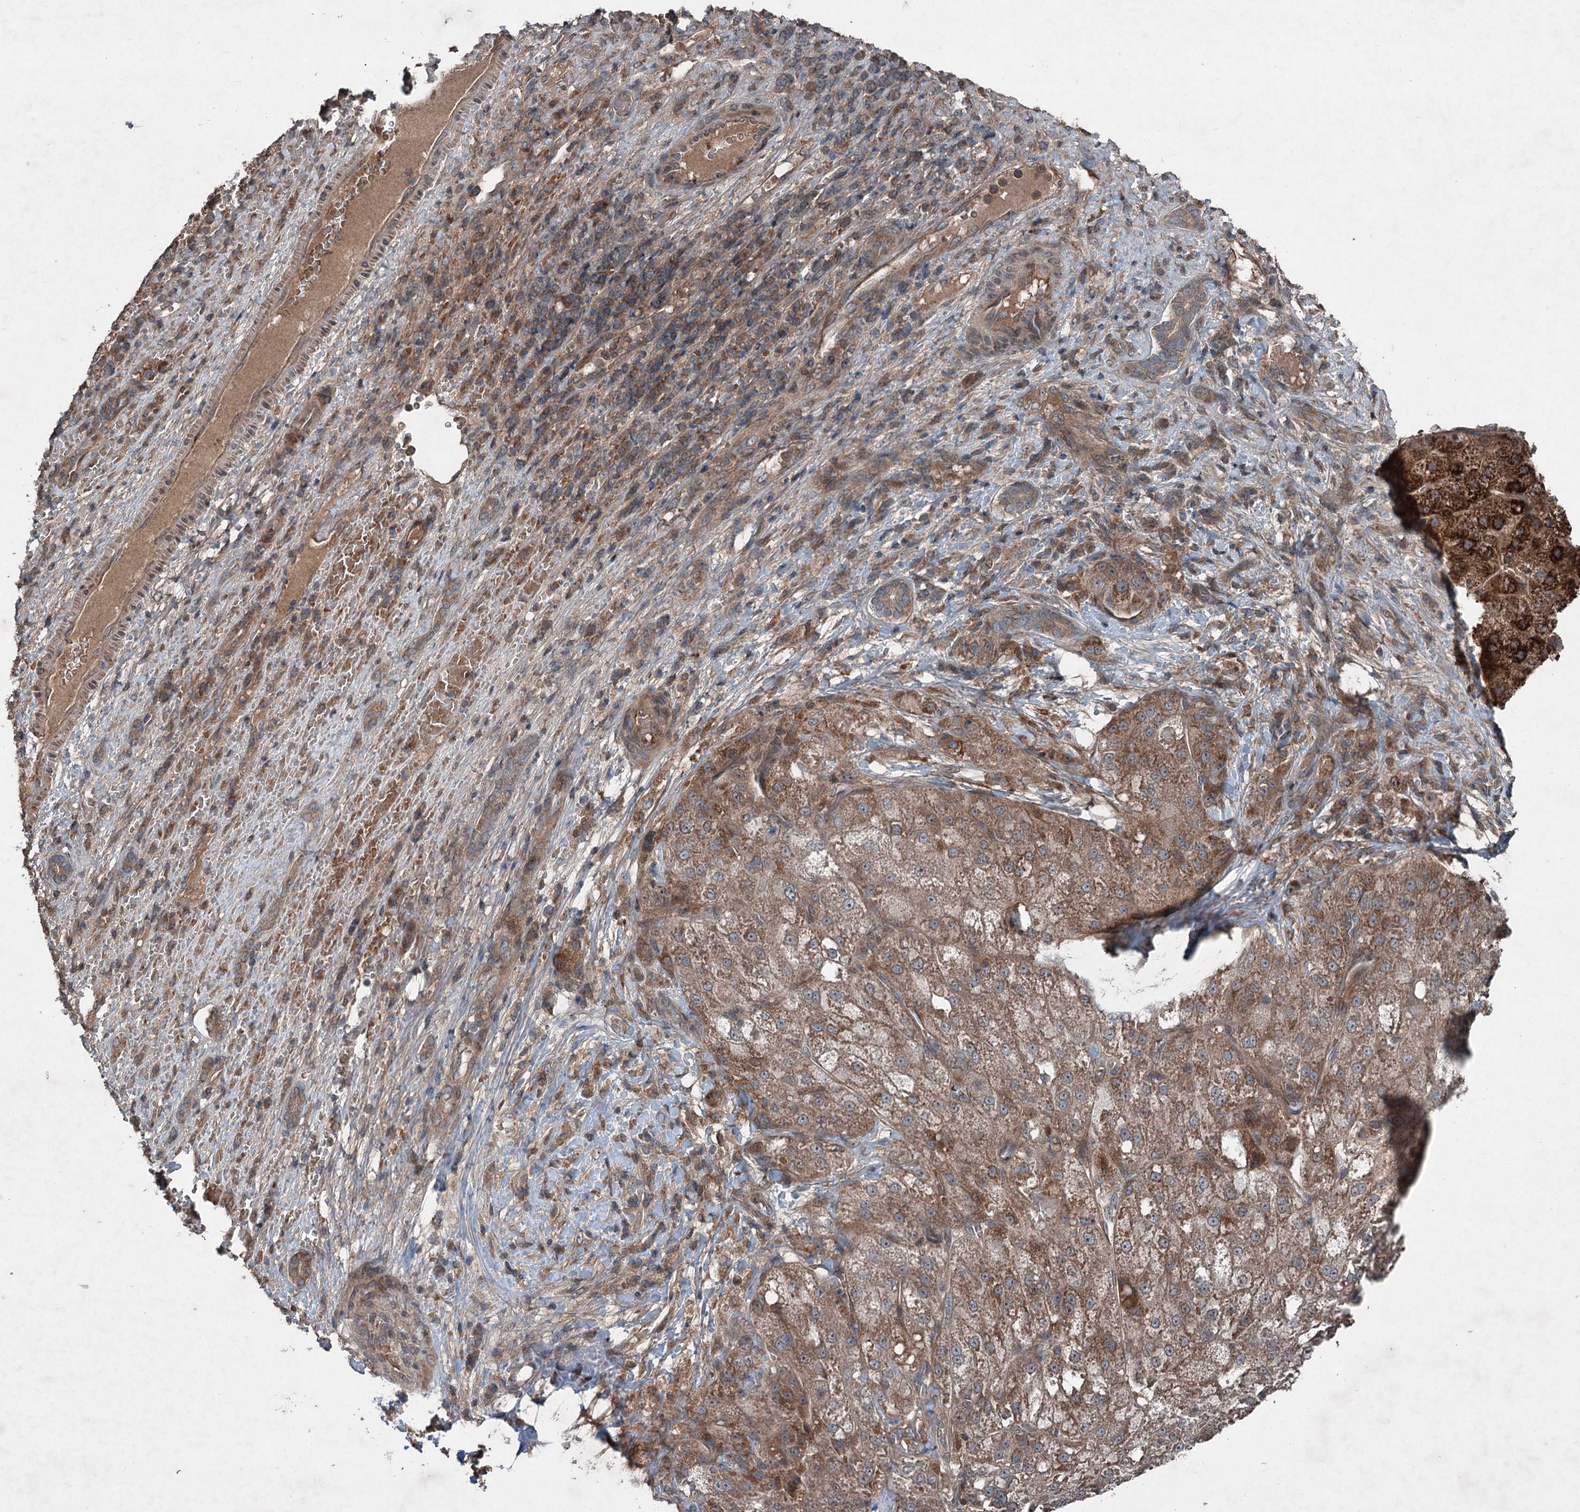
{"staining": {"intensity": "moderate", "quantity": ">75%", "location": "cytoplasmic/membranous"}, "tissue": "liver cancer", "cell_type": "Tumor cells", "image_type": "cancer", "snomed": [{"axis": "morphology", "description": "Normal tissue, NOS"}, {"axis": "morphology", "description": "Carcinoma, Hepatocellular, NOS"}, {"axis": "topography", "description": "Liver"}], "caption": "A photomicrograph of human liver hepatocellular carcinoma stained for a protein shows moderate cytoplasmic/membranous brown staining in tumor cells.", "gene": "ALAS1", "patient": {"sex": "male", "age": 57}}